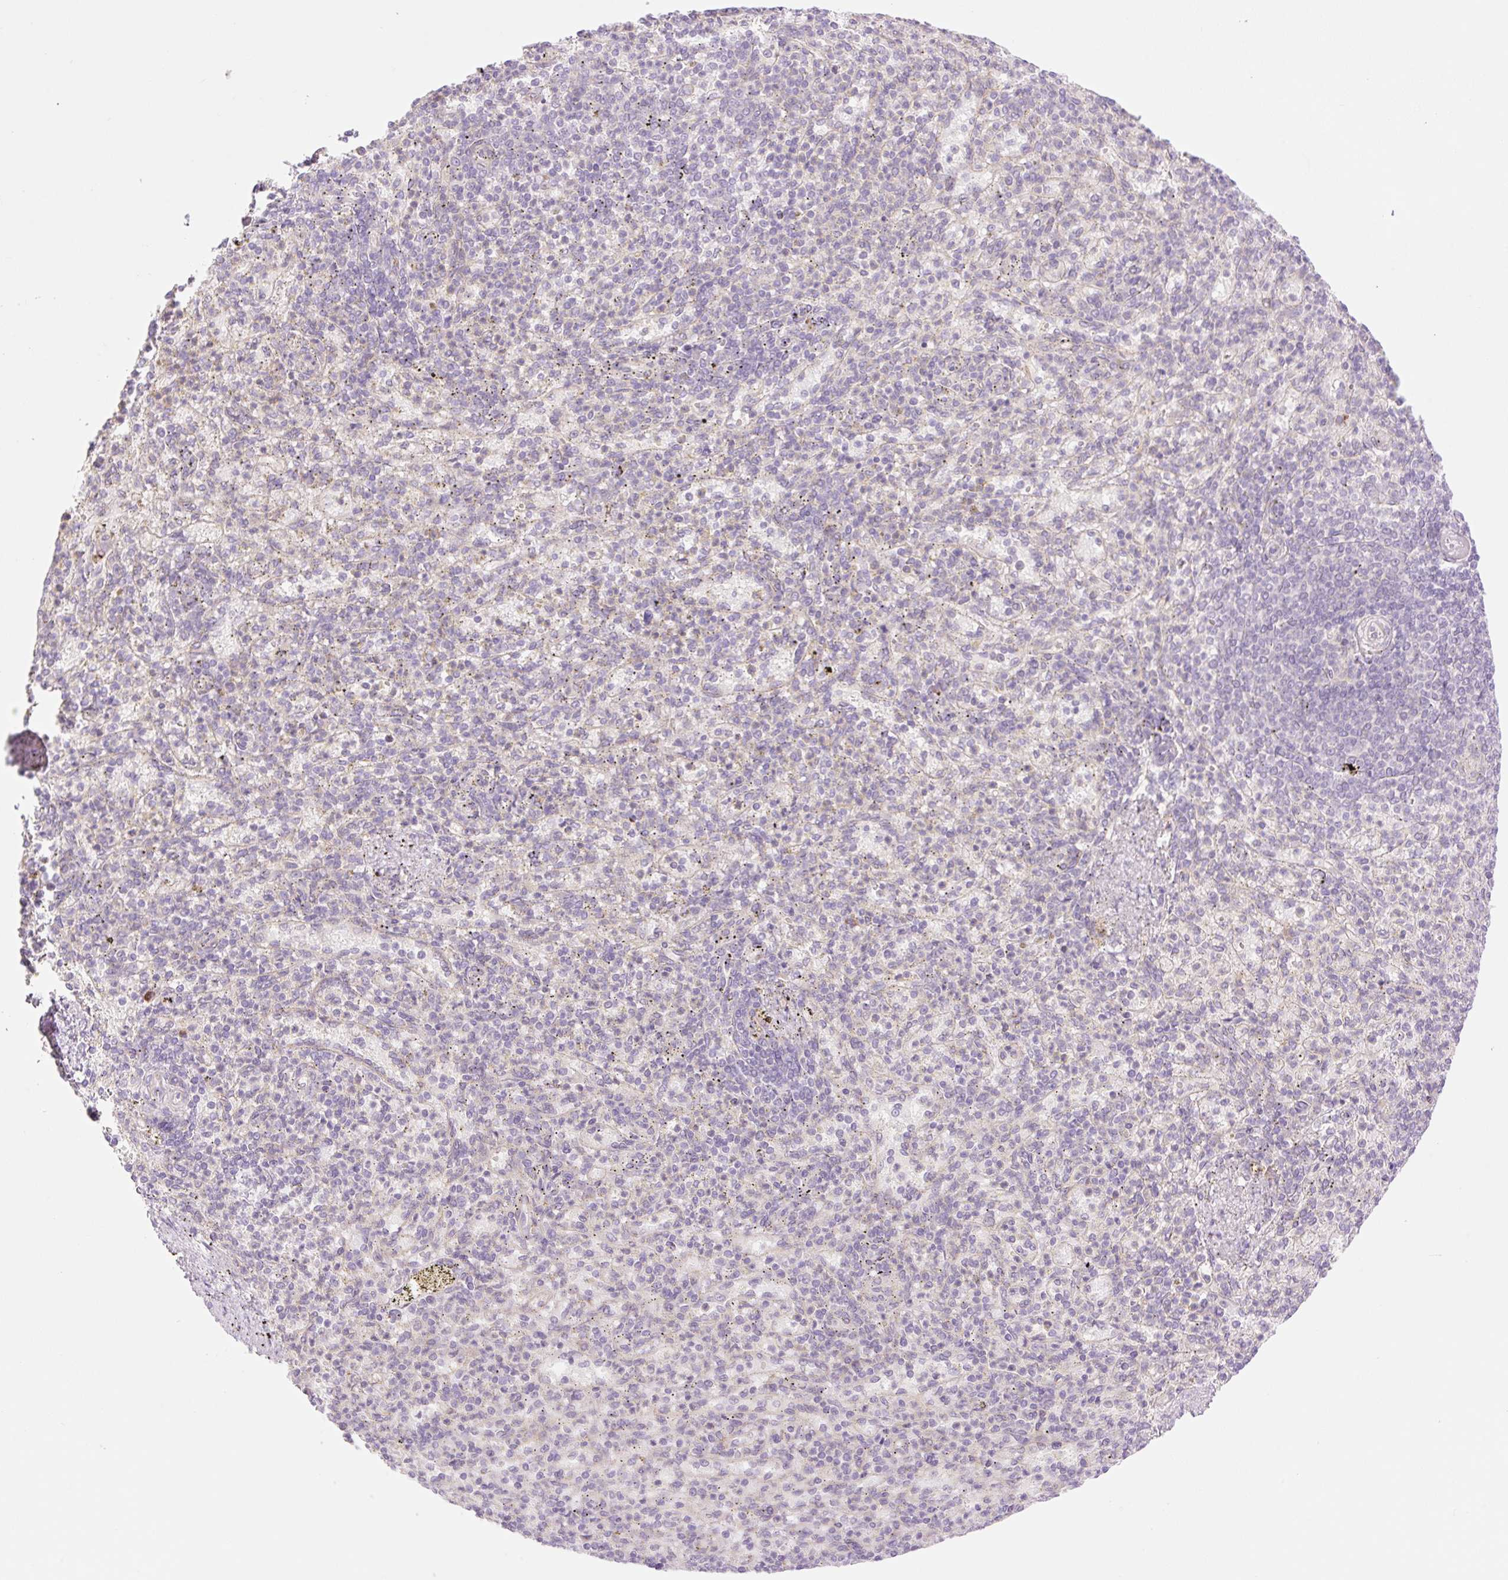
{"staining": {"intensity": "negative", "quantity": "none", "location": "none"}, "tissue": "spleen", "cell_type": "Cells in red pulp", "image_type": "normal", "snomed": [{"axis": "morphology", "description": "Normal tissue, NOS"}, {"axis": "topography", "description": "Spleen"}], "caption": "High power microscopy image of an immunohistochemistry (IHC) image of unremarkable spleen, revealing no significant positivity in cells in red pulp. (DAB (3,3'-diaminobenzidine) immunohistochemistry (IHC), high magnification).", "gene": "COL5A1", "patient": {"sex": "female", "age": 74}}